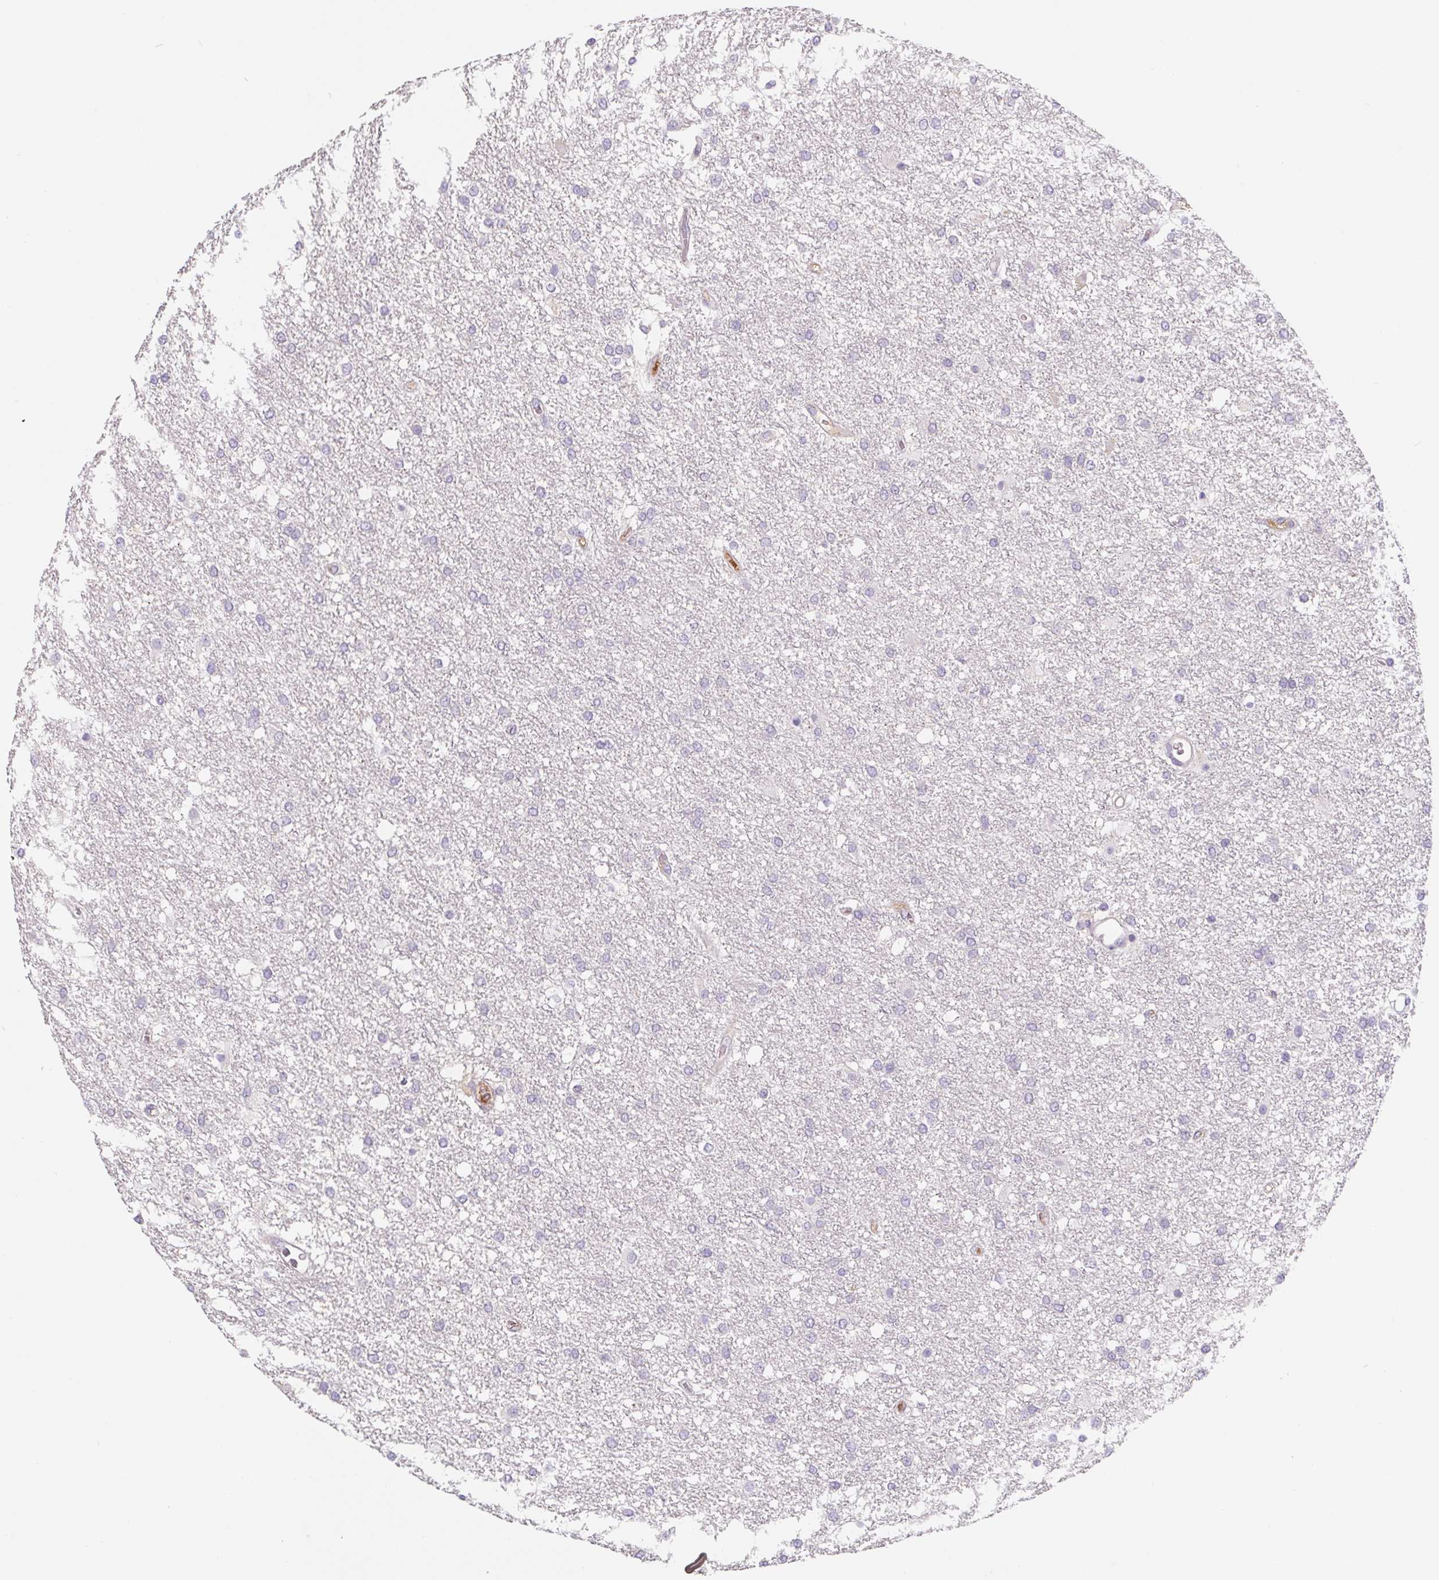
{"staining": {"intensity": "negative", "quantity": "none", "location": "none"}, "tissue": "glioma", "cell_type": "Tumor cells", "image_type": "cancer", "snomed": [{"axis": "morphology", "description": "Glioma, malignant, High grade"}, {"axis": "topography", "description": "Brain"}], "caption": "Tumor cells show no significant positivity in malignant glioma (high-grade). (DAB immunohistochemistry with hematoxylin counter stain).", "gene": "LPA", "patient": {"sex": "female", "age": 61}}